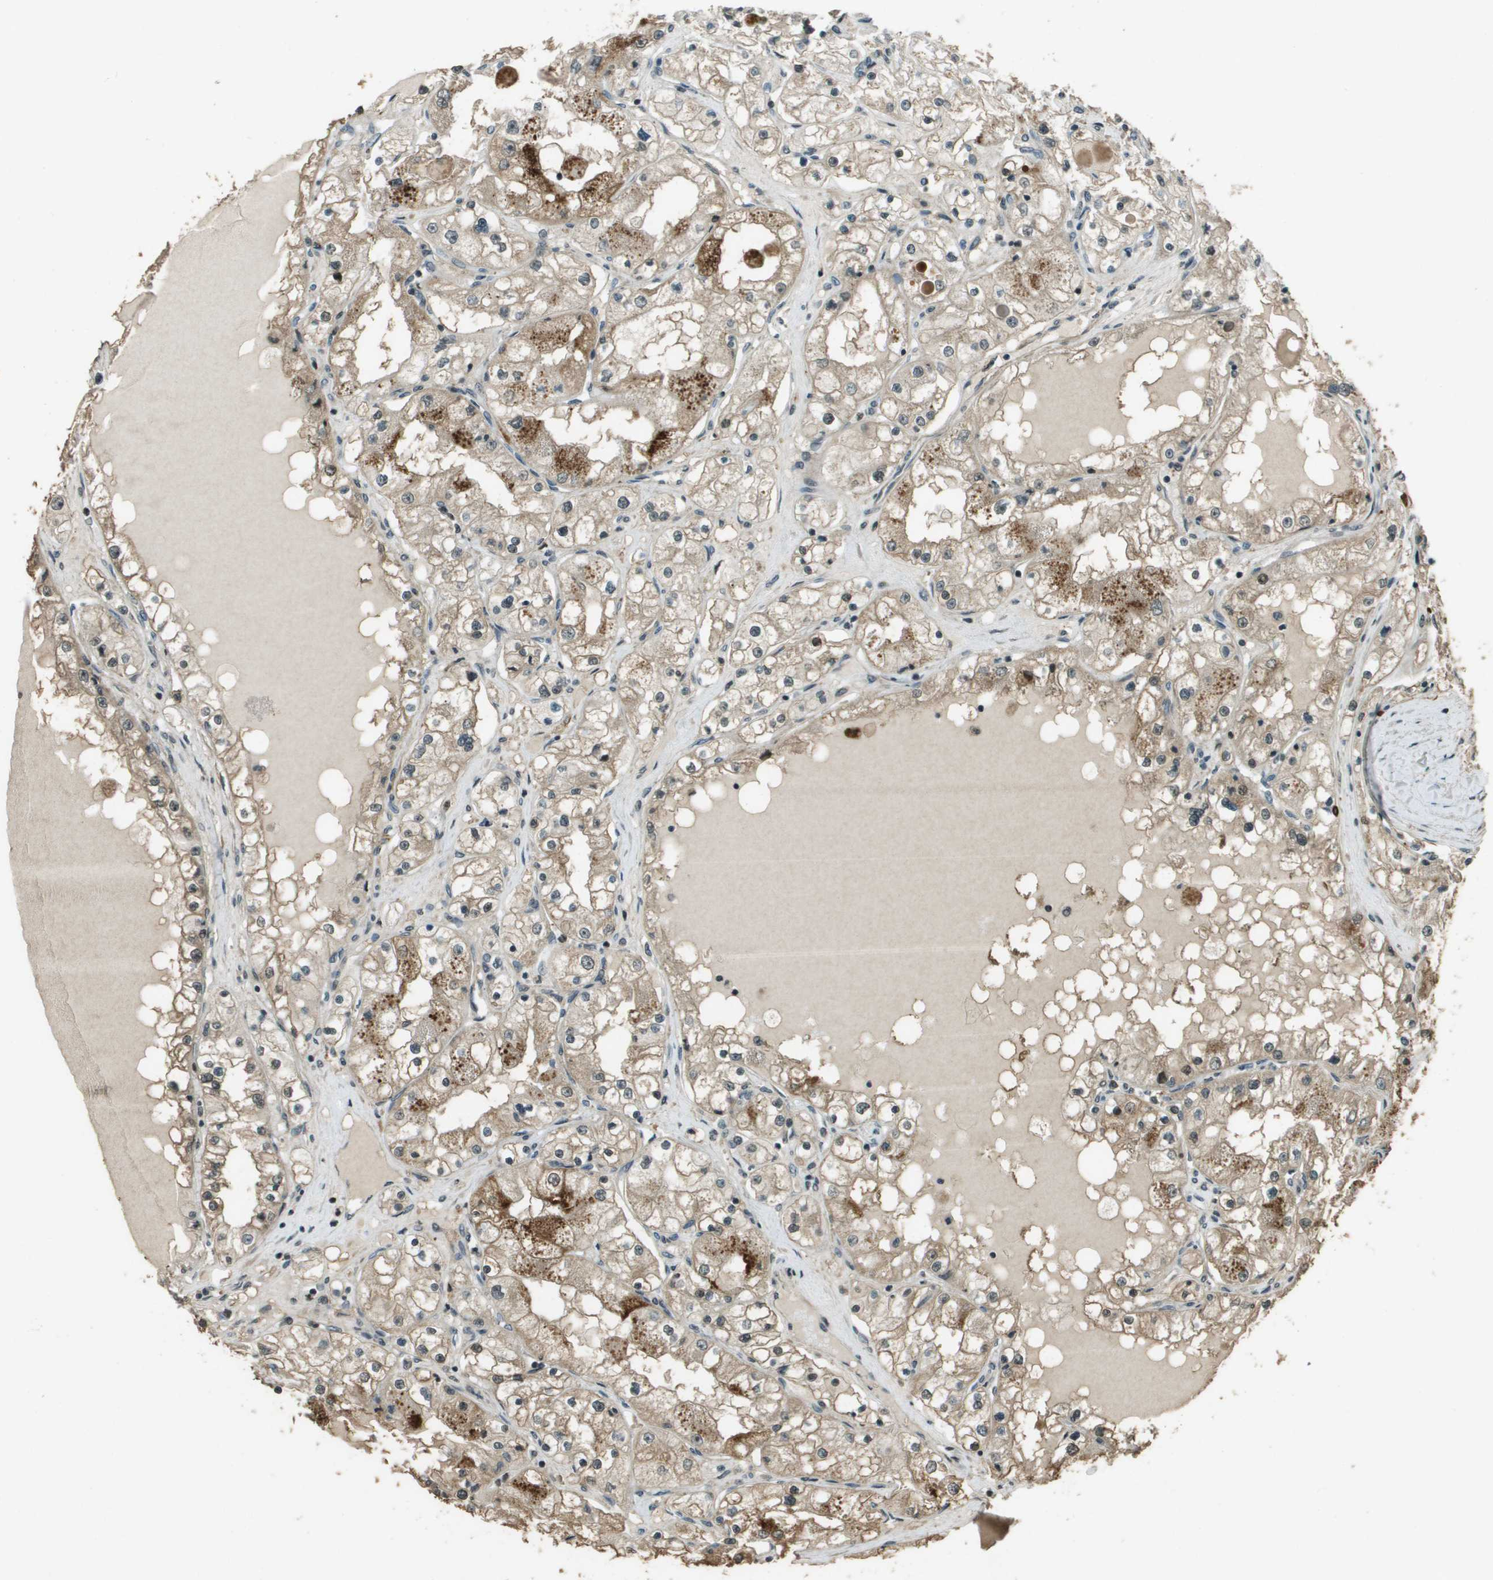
{"staining": {"intensity": "moderate", "quantity": ">75%", "location": "cytoplasmic/membranous"}, "tissue": "renal cancer", "cell_type": "Tumor cells", "image_type": "cancer", "snomed": [{"axis": "morphology", "description": "Adenocarcinoma, NOS"}, {"axis": "topography", "description": "Kidney"}], "caption": "Immunohistochemical staining of human adenocarcinoma (renal) displays moderate cytoplasmic/membranous protein positivity in approximately >75% of tumor cells. The staining was performed using DAB, with brown indicating positive protein expression. Nuclei are stained blue with hematoxylin.", "gene": "SDC3", "patient": {"sex": "male", "age": 68}}